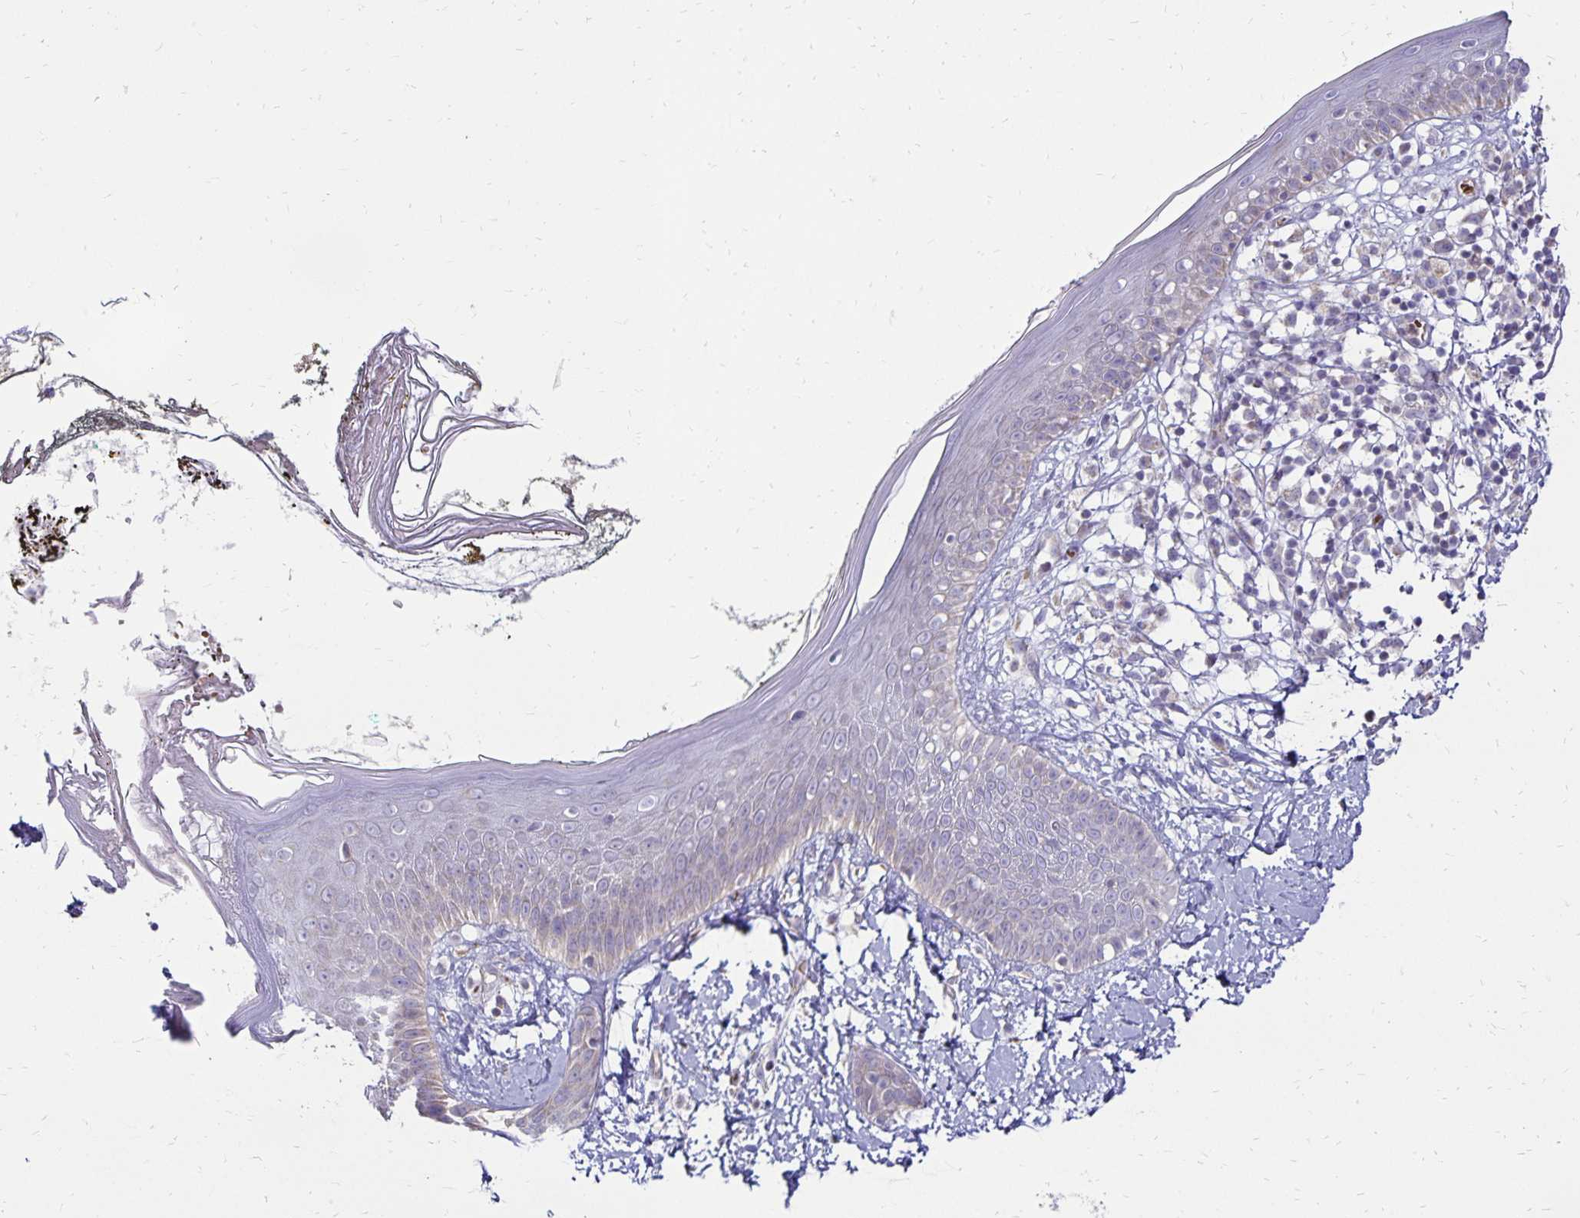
{"staining": {"intensity": "negative", "quantity": "none", "location": "none"}, "tissue": "skin", "cell_type": "Fibroblasts", "image_type": "normal", "snomed": [{"axis": "morphology", "description": "Normal tissue, NOS"}, {"axis": "topography", "description": "Skin"}], "caption": "Immunohistochemistry (IHC) photomicrograph of unremarkable skin: human skin stained with DAB (3,3'-diaminobenzidine) shows no significant protein expression in fibroblasts. The staining is performed using DAB (3,3'-diaminobenzidine) brown chromogen with nuclei counter-stained in using hematoxylin.", "gene": "FN3K", "patient": {"sex": "female", "age": 34}}